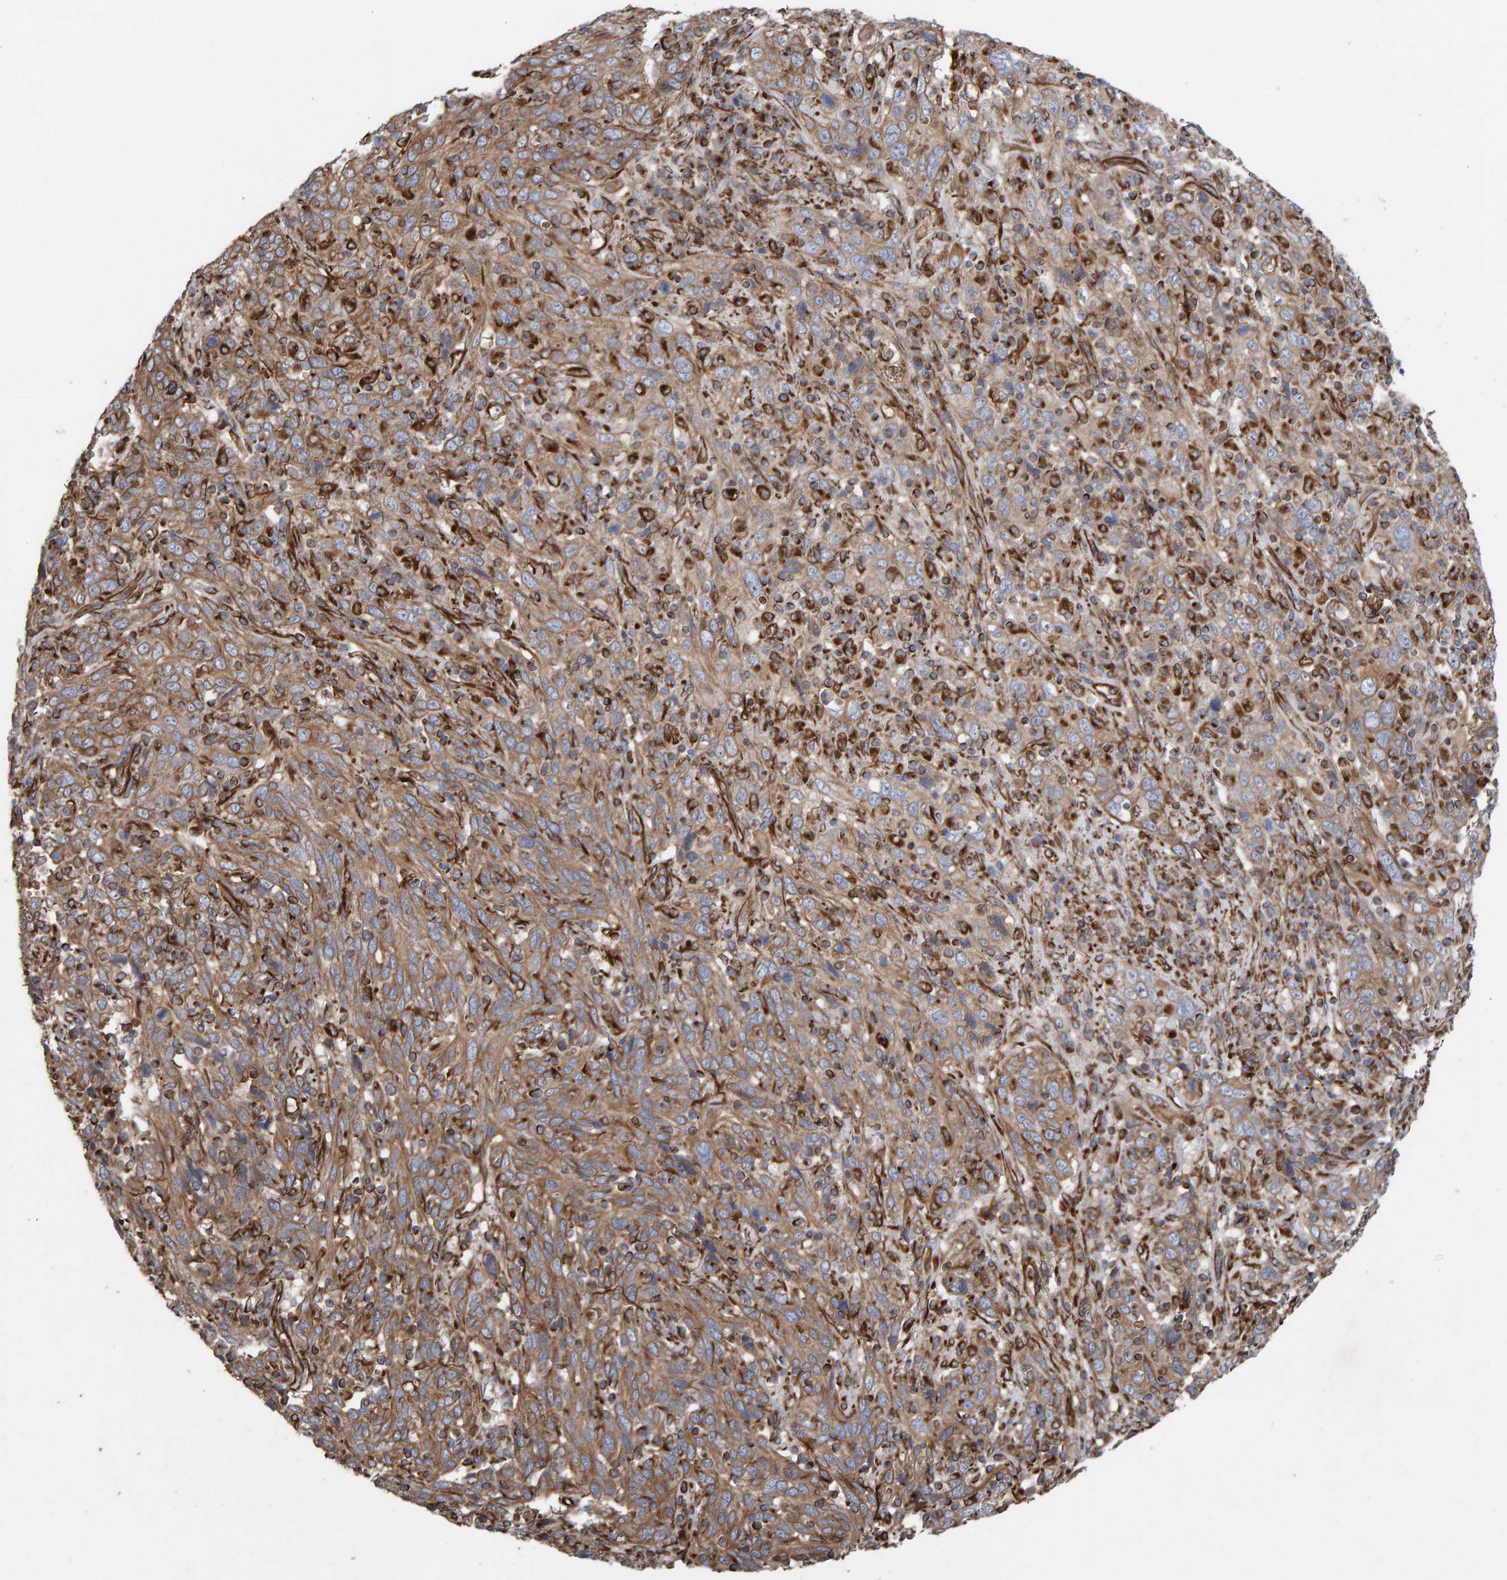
{"staining": {"intensity": "weak", "quantity": ">75%", "location": "cytoplasmic/membranous"}, "tissue": "cervical cancer", "cell_type": "Tumor cells", "image_type": "cancer", "snomed": [{"axis": "morphology", "description": "Squamous cell carcinoma, NOS"}, {"axis": "topography", "description": "Cervix"}], "caption": "Brown immunohistochemical staining in cervical cancer reveals weak cytoplasmic/membranous expression in approximately >75% of tumor cells.", "gene": "ZNF347", "patient": {"sex": "female", "age": 46}}